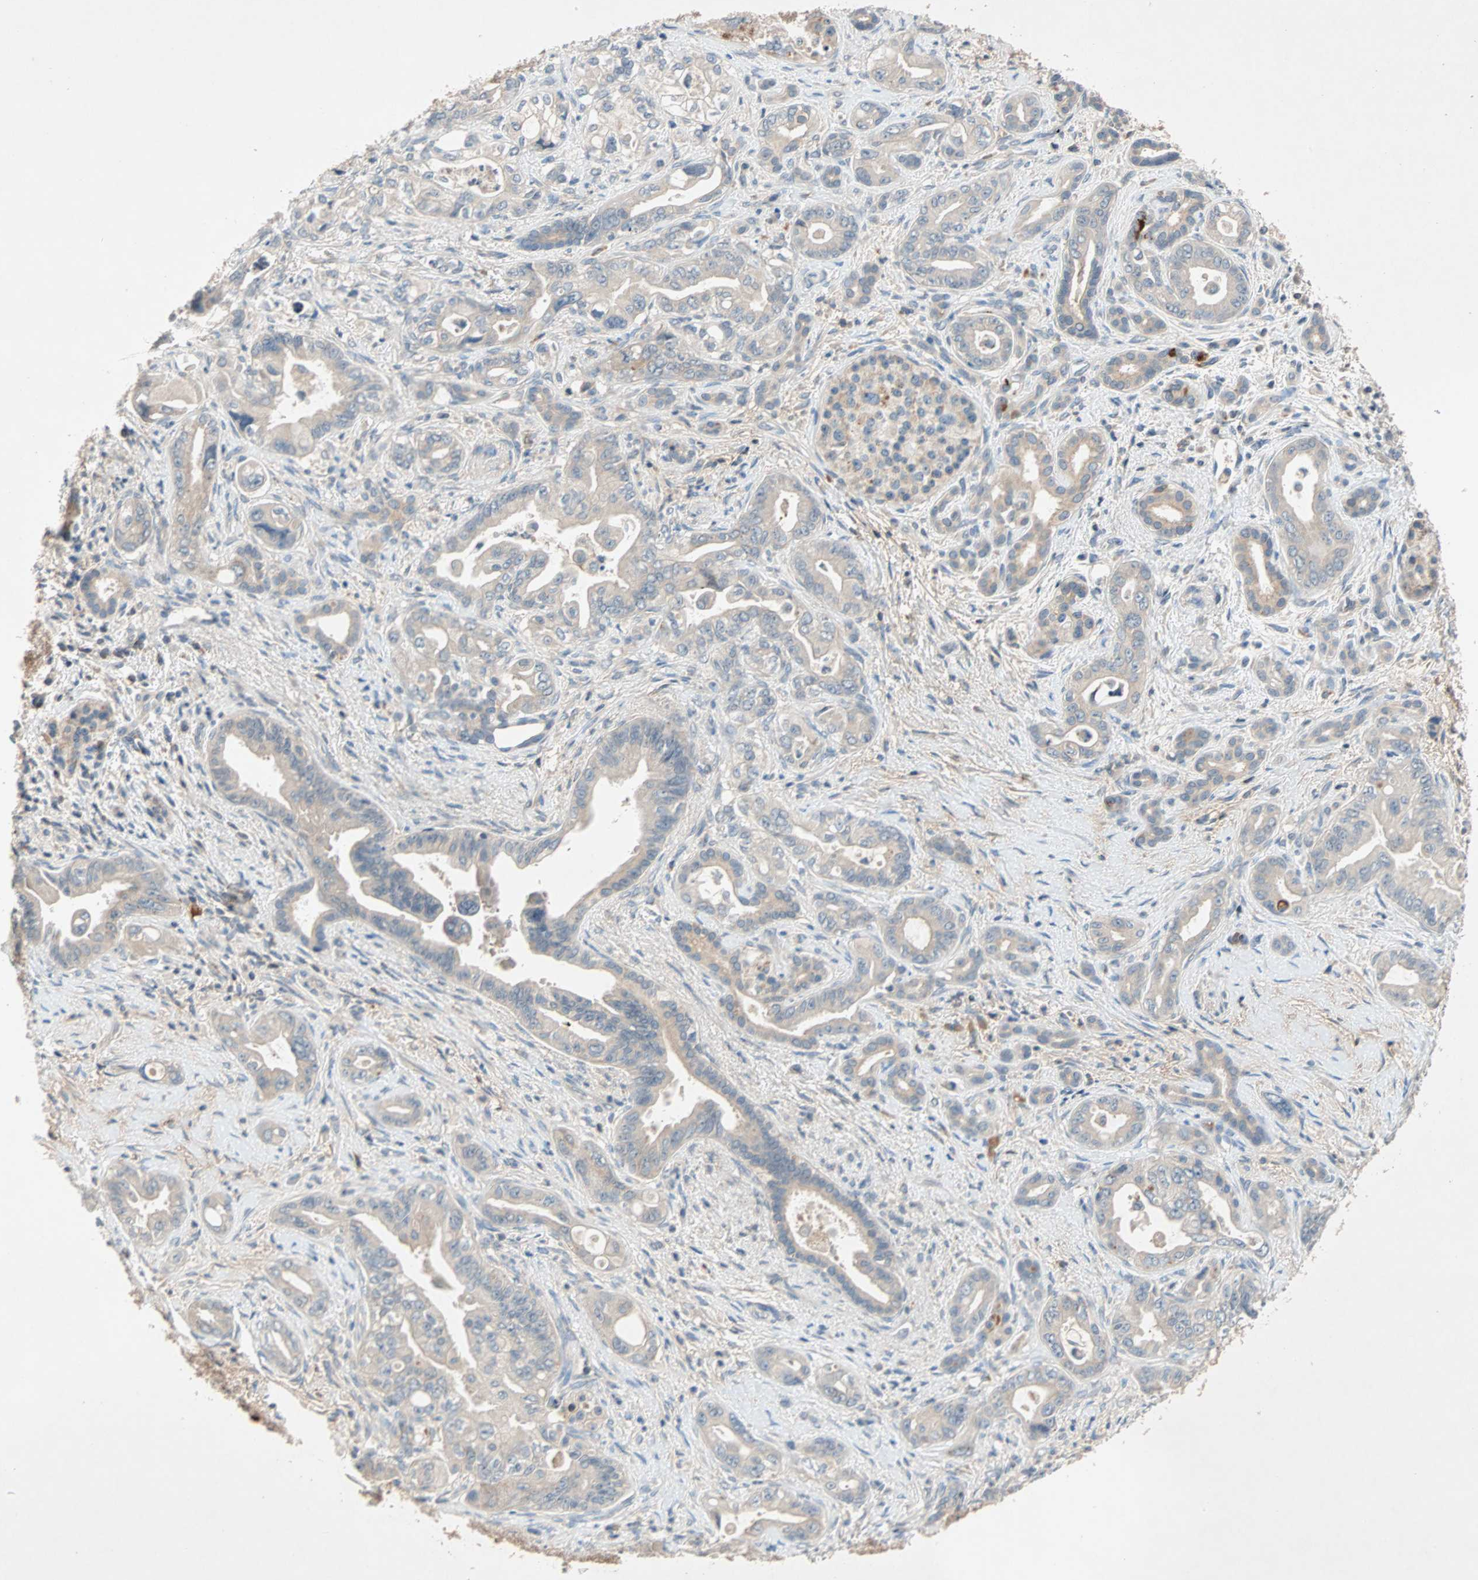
{"staining": {"intensity": "strong", "quantity": "<25%", "location": "cytoplasmic/membranous"}, "tissue": "pancreatic cancer", "cell_type": "Tumor cells", "image_type": "cancer", "snomed": [{"axis": "morphology", "description": "Adenocarcinoma, NOS"}, {"axis": "topography", "description": "Pancreas"}], "caption": "Protein expression analysis of human pancreatic cancer (adenocarcinoma) reveals strong cytoplasmic/membranous expression in about <25% of tumor cells.", "gene": "MAP4K1", "patient": {"sex": "male", "age": 70}}